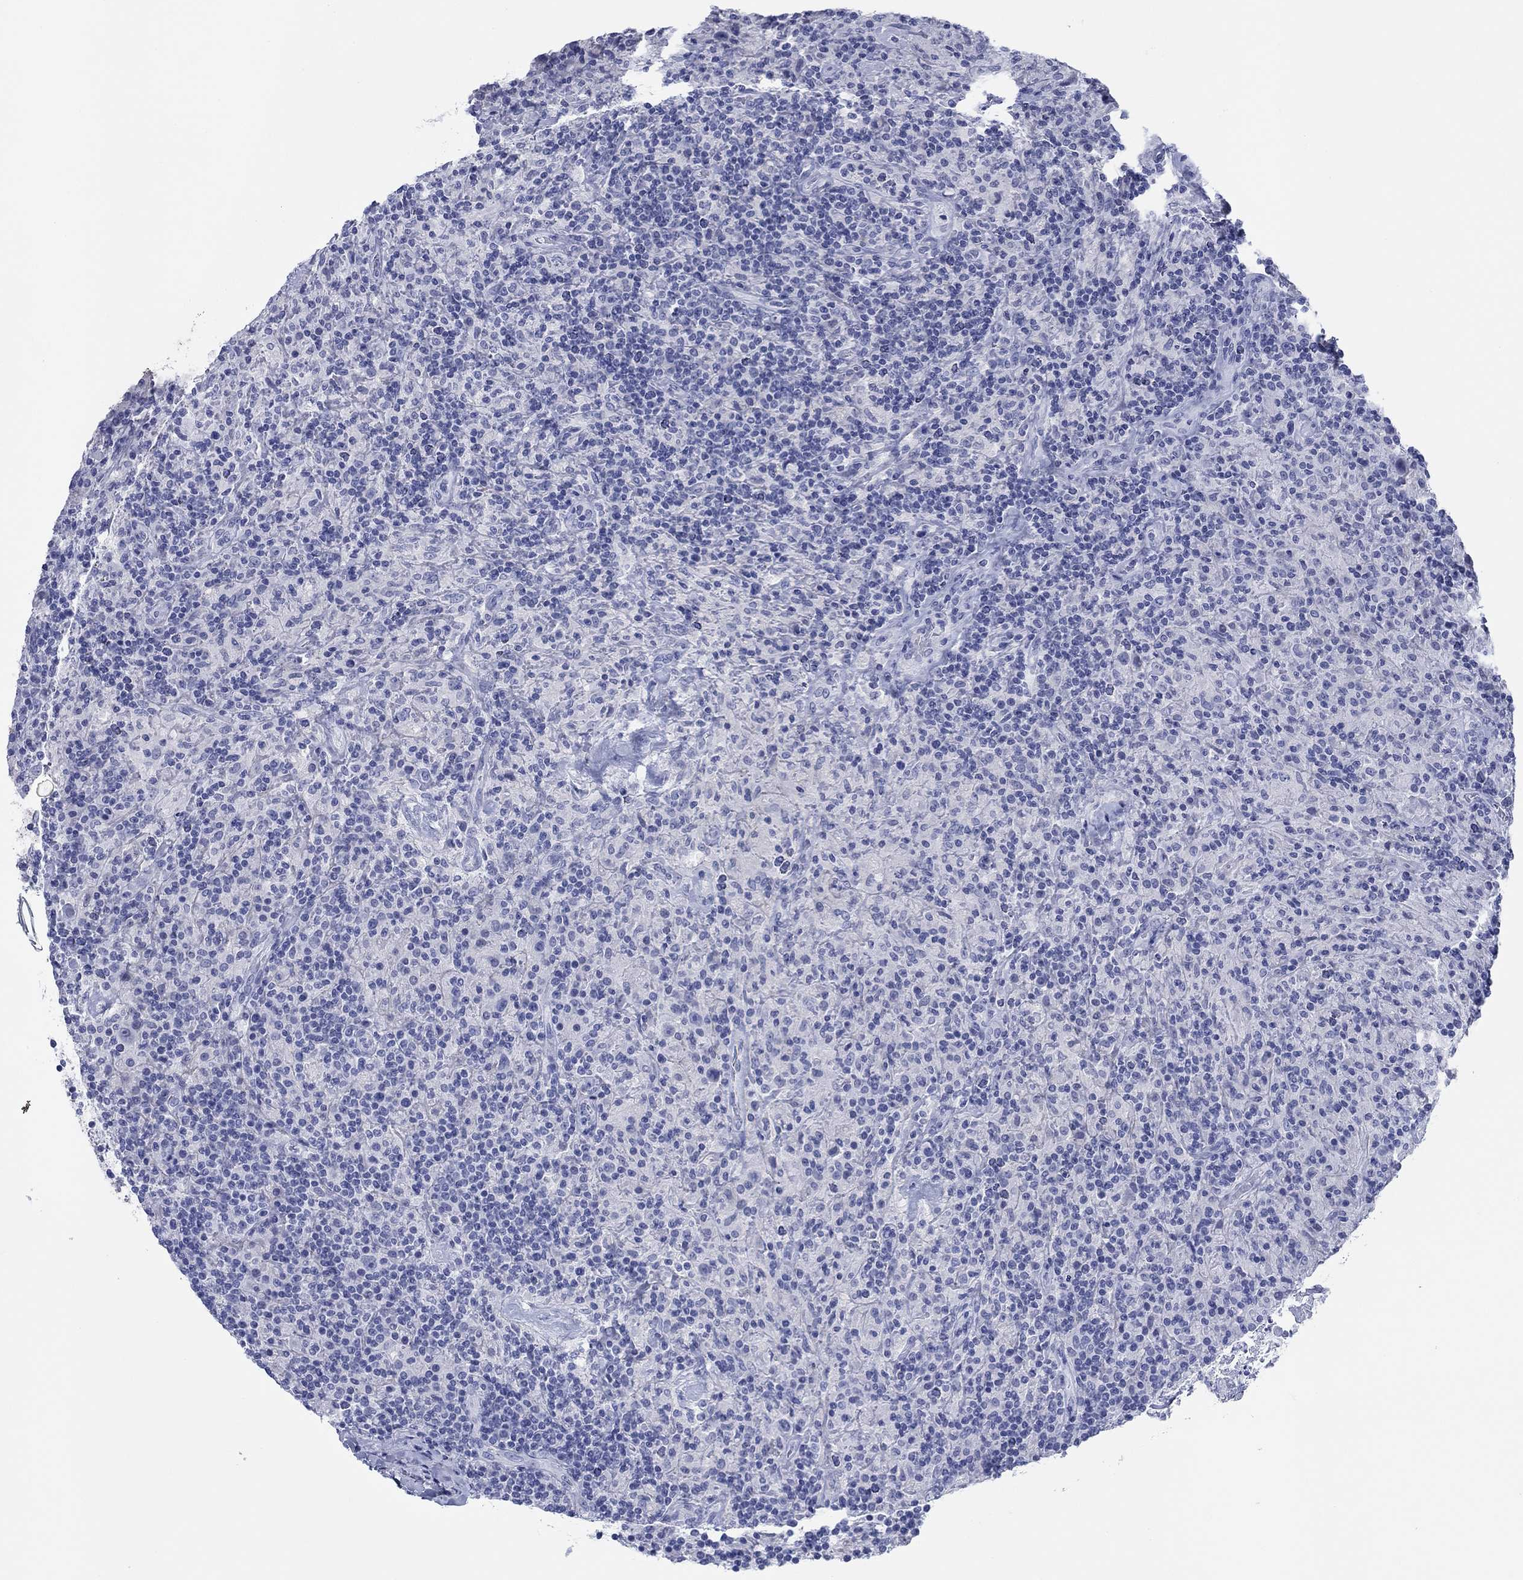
{"staining": {"intensity": "negative", "quantity": "none", "location": "none"}, "tissue": "lymphoma", "cell_type": "Tumor cells", "image_type": "cancer", "snomed": [{"axis": "morphology", "description": "Hodgkin's disease, NOS"}, {"axis": "topography", "description": "Lymph node"}], "caption": "Hodgkin's disease stained for a protein using IHC displays no positivity tumor cells.", "gene": "PDYN", "patient": {"sex": "male", "age": 70}}